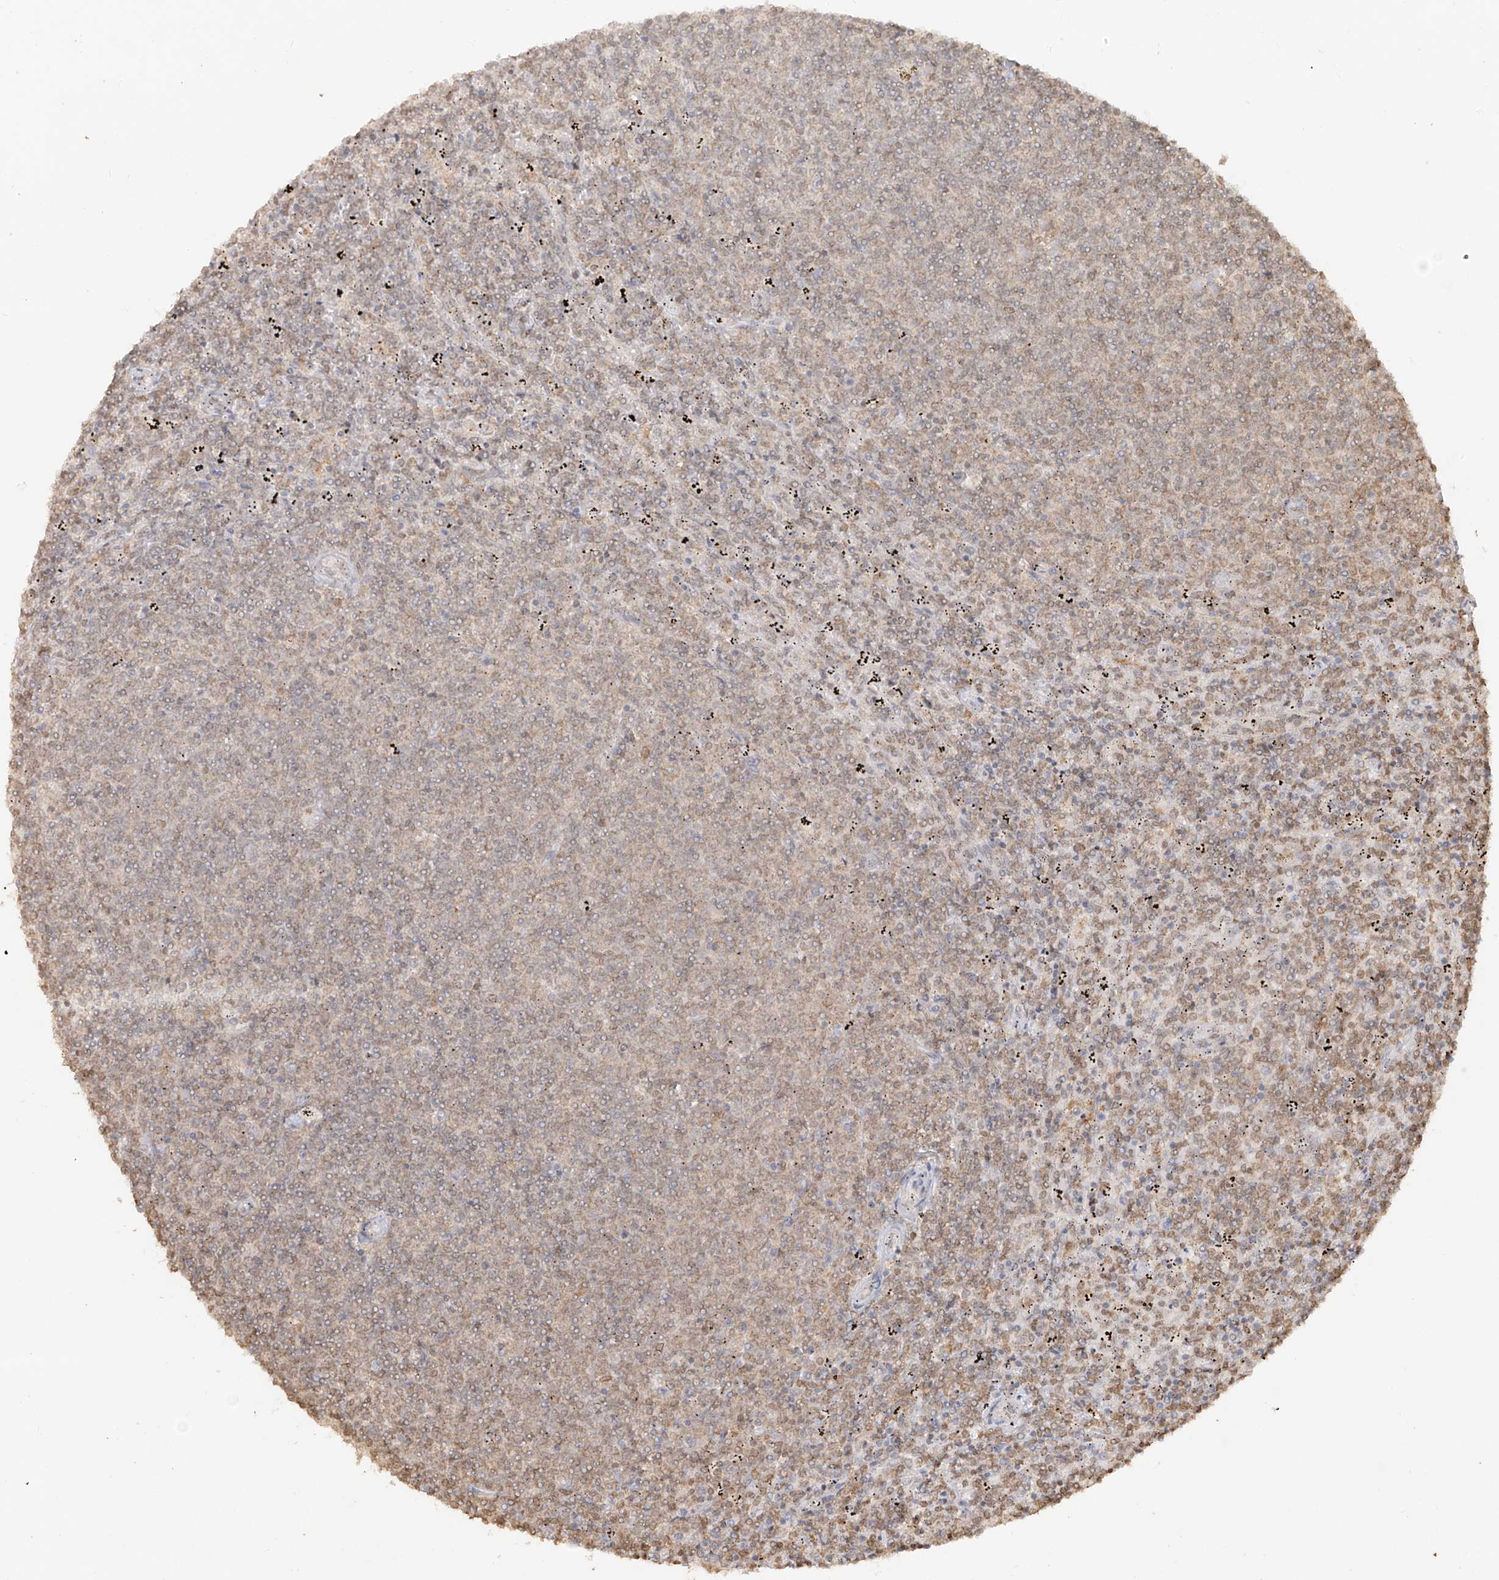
{"staining": {"intensity": "weak", "quantity": "25%-75%", "location": "cytoplasmic/membranous,nuclear"}, "tissue": "lymphoma", "cell_type": "Tumor cells", "image_type": "cancer", "snomed": [{"axis": "morphology", "description": "Malignant lymphoma, non-Hodgkin's type, Low grade"}, {"axis": "topography", "description": "Spleen"}], "caption": "The image demonstrates staining of lymphoma, revealing weak cytoplasmic/membranous and nuclear protein positivity (brown color) within tumor cells.", "gene": "TIGAR", "patient": {"sex": "female", "age": 50}}